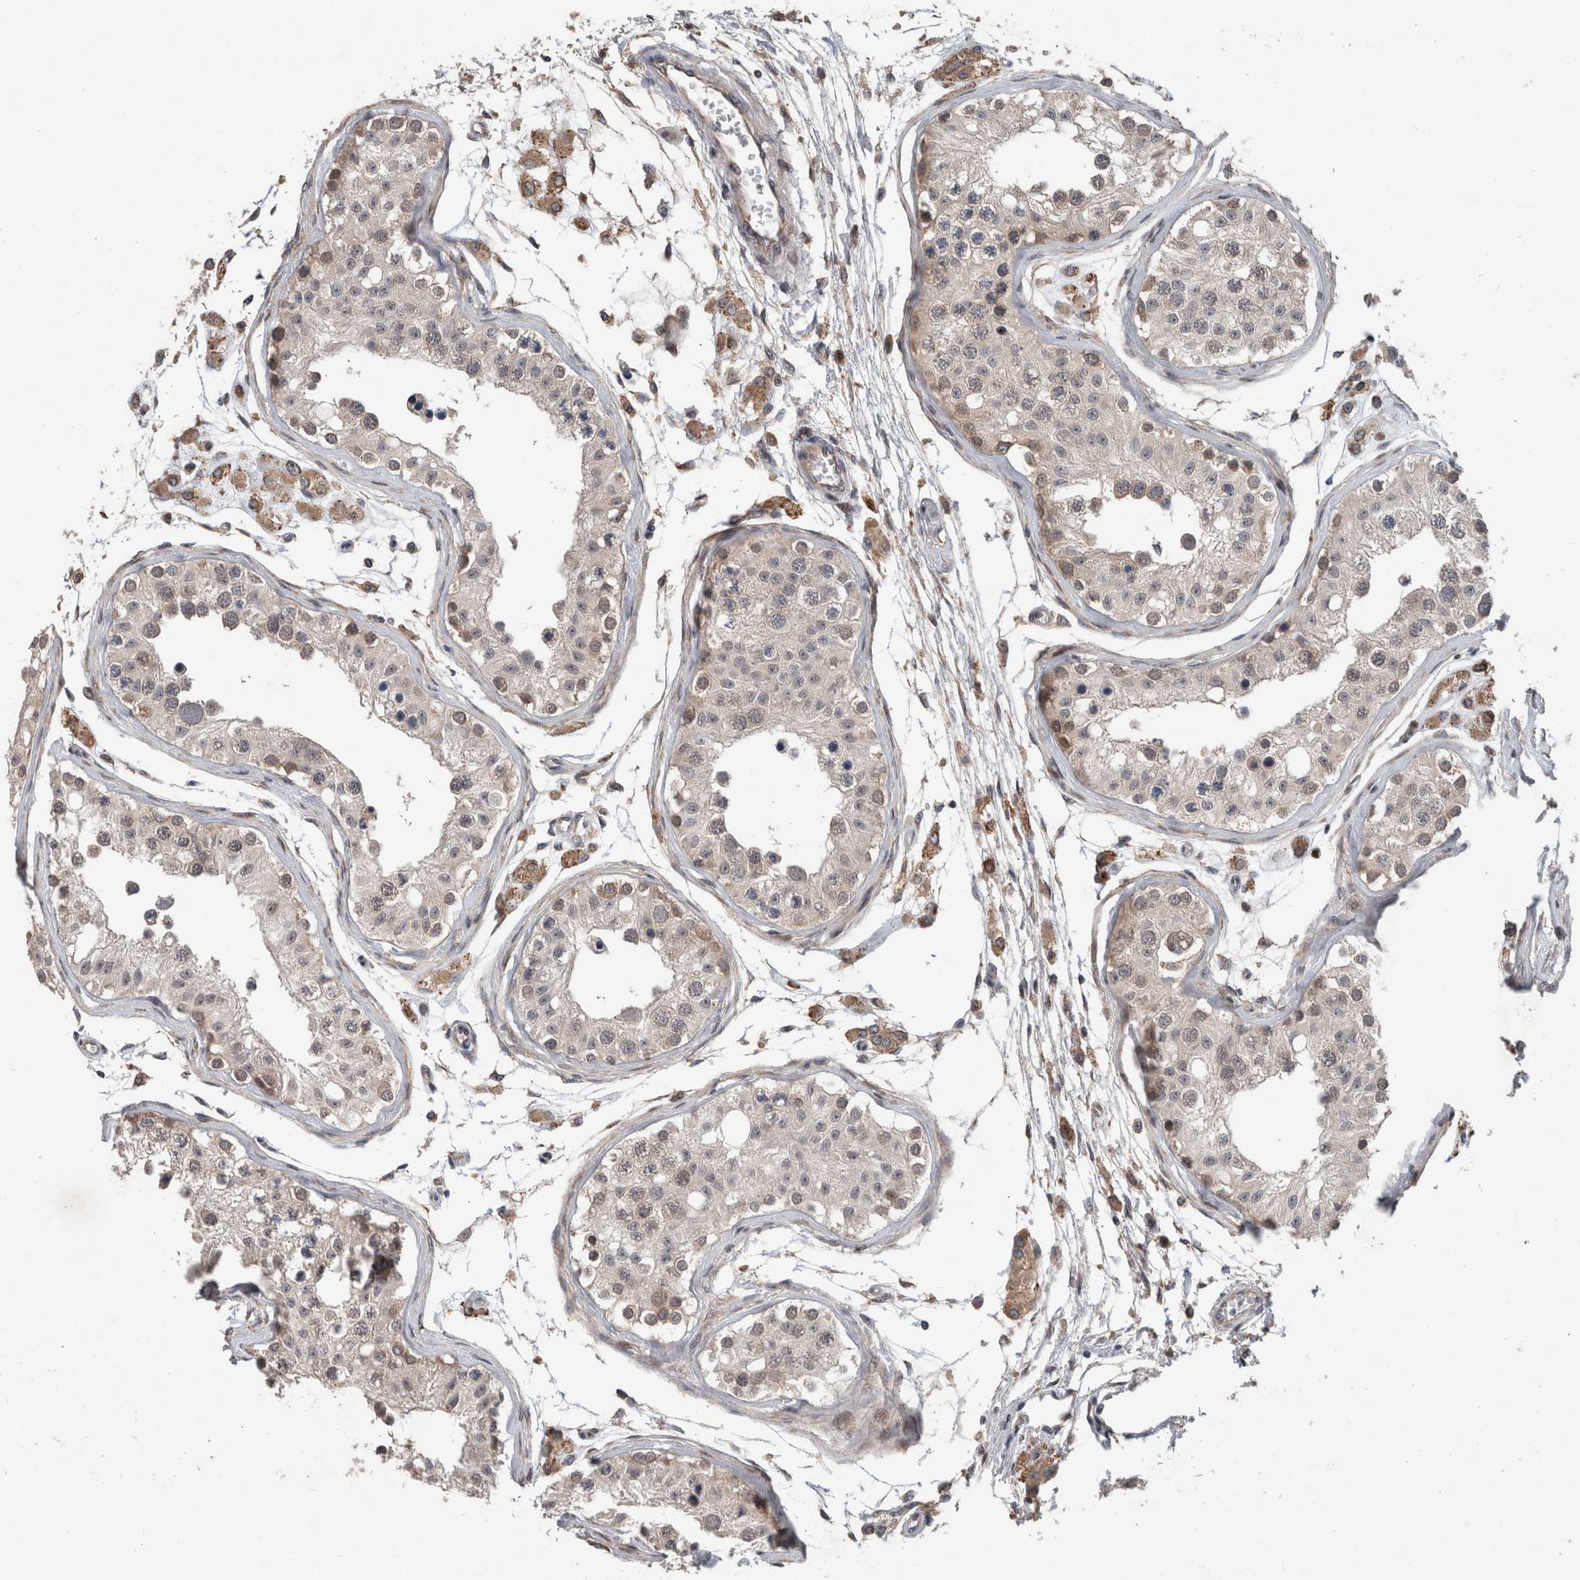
{"staining": {"intensity": "moderate", "quantity": "25%-75%", "location": "cytoplasmic/membranous"}, "tissue": "testis", "cell_type": "Cells in seminiferous ducts", "image_type": "normal", "snomed": [{"axis": "morphology", "description": "Normal tissue, NOS"}, {"axis": "morphology", "description": "Adenocarcinoma, metastatic, NOS"}, {"axis": "topography", "description": "Testis"}], "caption": "Testis stained with a brown dye demonstrates moderate cytoplasmic/membranous positive positivity in about 25%-75% of cells in seminiferous ducts.", "gene": "GIMAP6", "patient": {"sex": "male", "age": 26}}